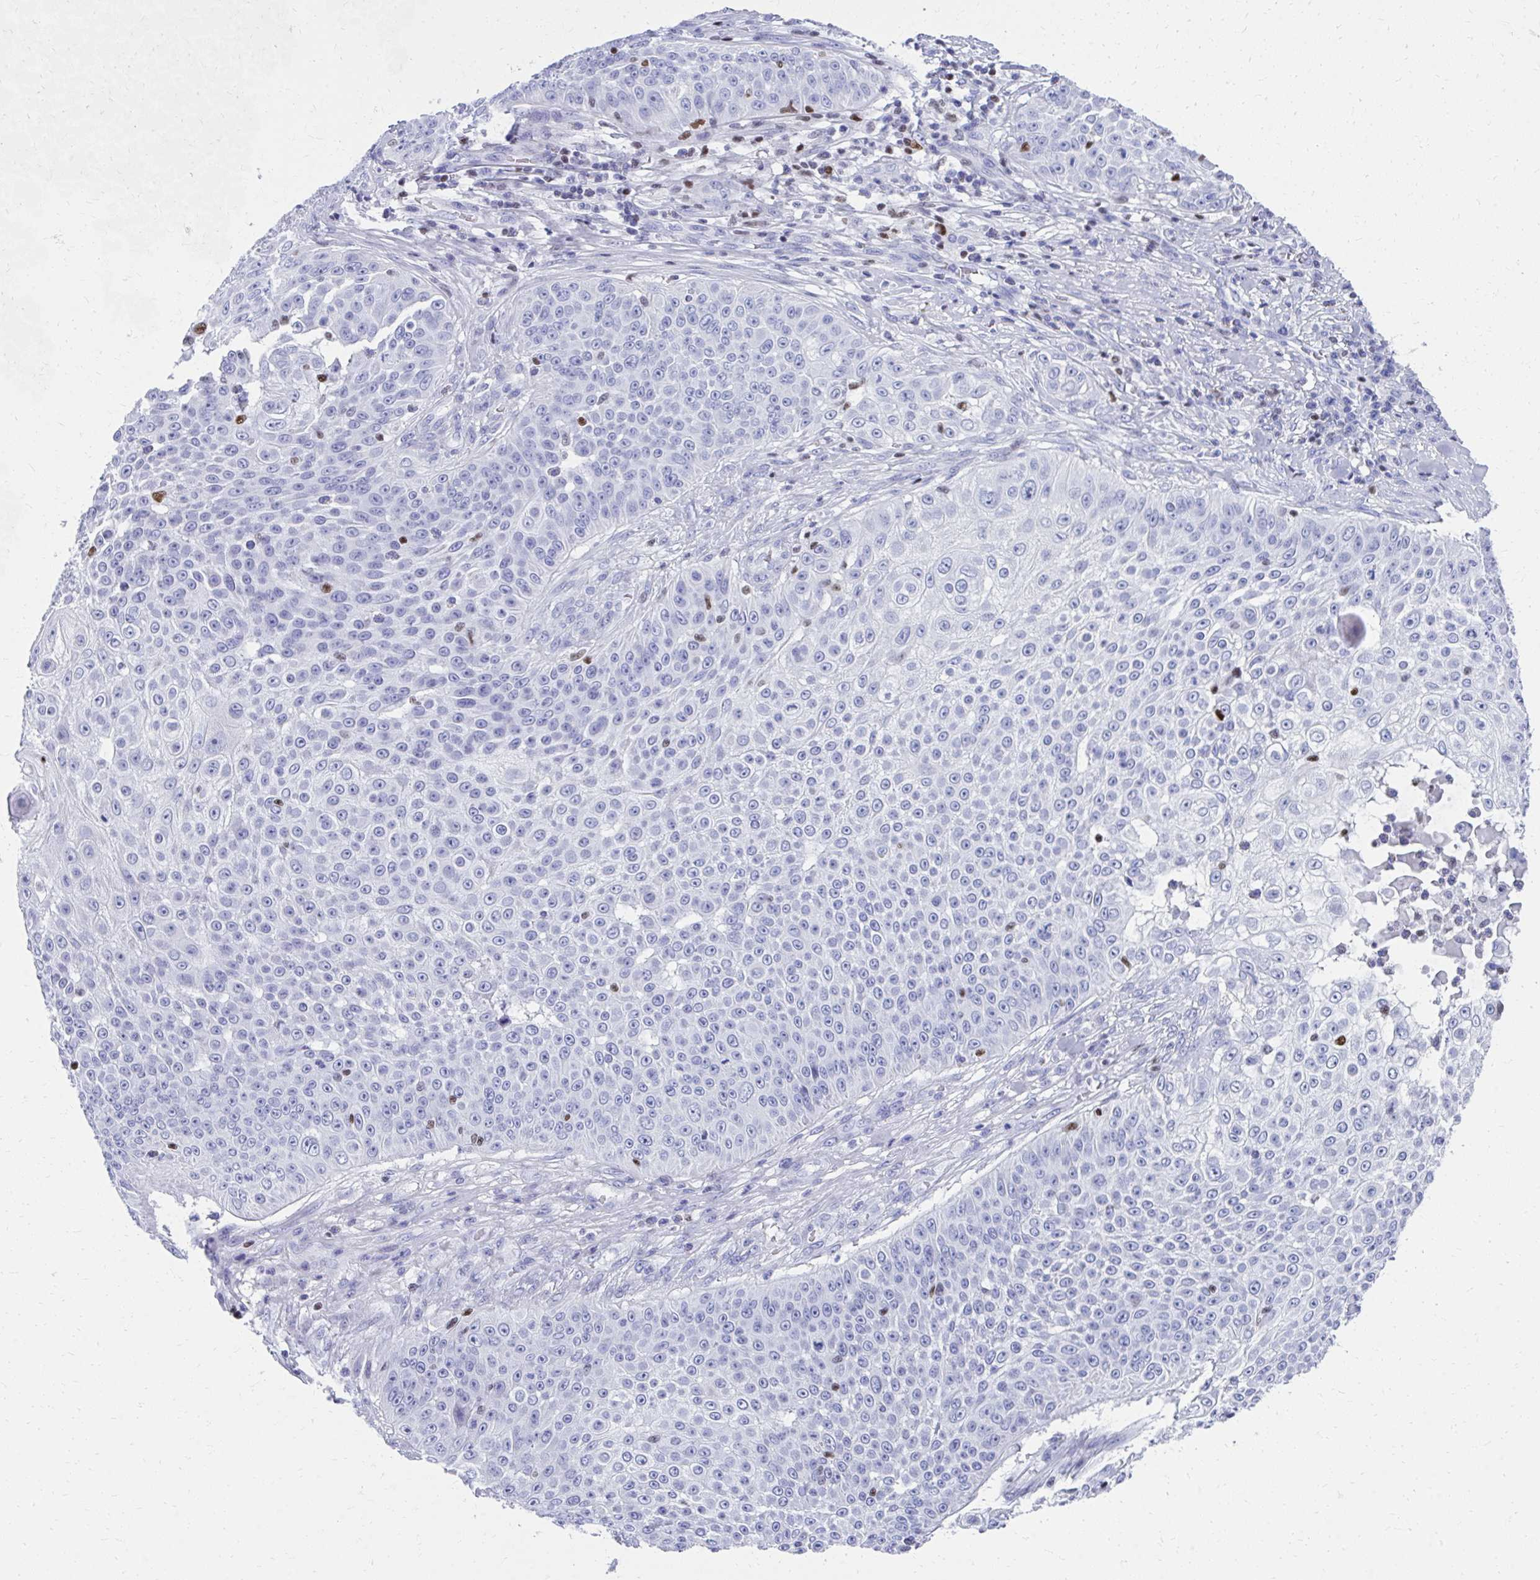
{"staining": {"intensity": "negative", "quantity": "none", "location": "none"}, "tissue": "skin cancer", "cell_type": "Tumor cells", "image_type": "cancer", "snomed": [{"axis": "morphology", "description": "Squamous cell carcinoma, NOS"}, {"axis": "topography", "description": "Skin"}], "caption": "Skin cancer (squamous cell carcinoma) was stained to show a protein in brown. There is no significant positivity in tumor cells.", "gene": "RUNX3", "patient": {"sex": "male", "age": 24}}